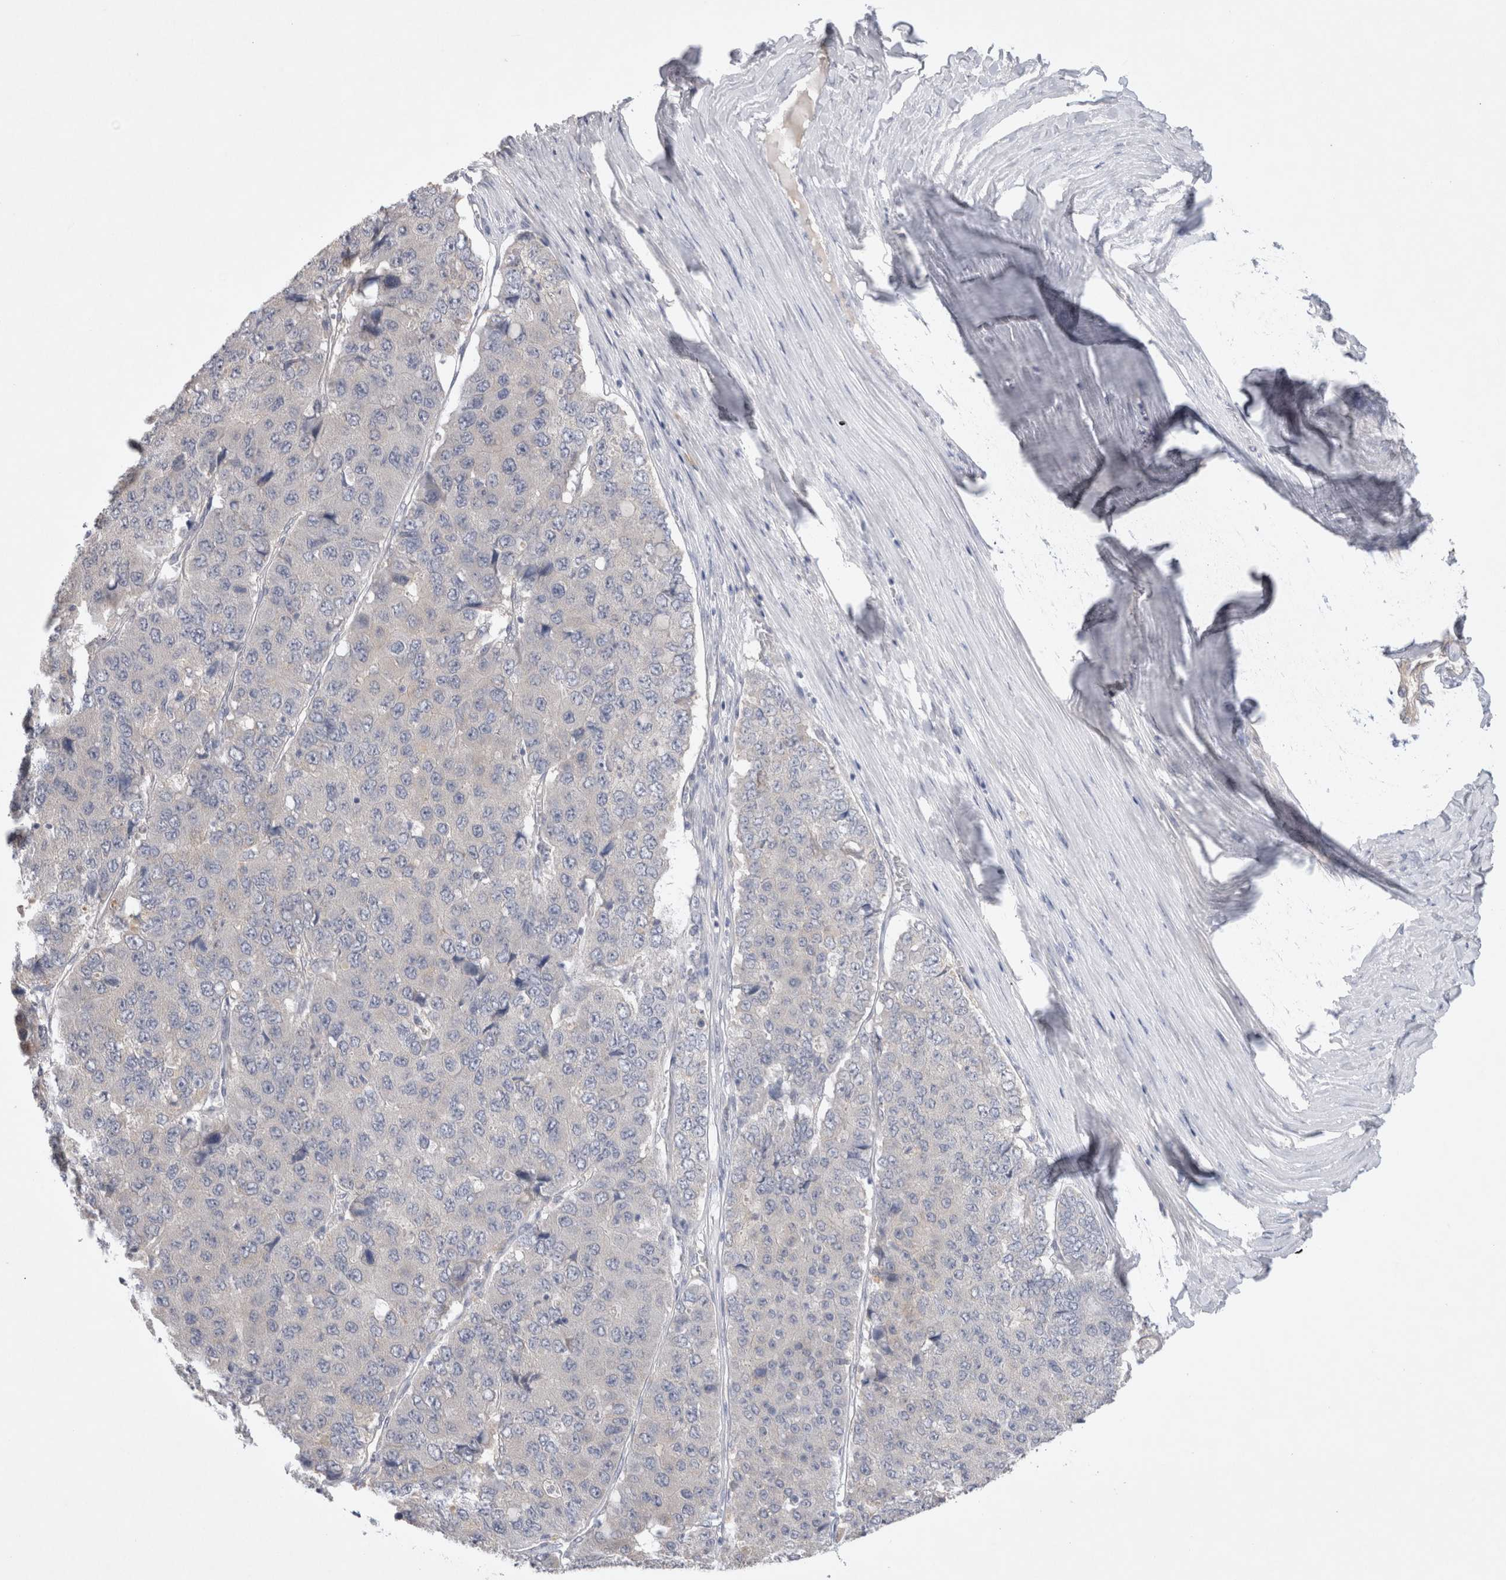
{"staining": {"intensity": "negative", "quantity": "none", "location": "none"}, "tissue": "pancreatic cancer", "cell_type": "Tumor cells", "image_type": "cancer", "snomed": [{"axis": "morphology", "description": "Adenocarcinoma, NOS"}, {"axis": "topography", "description": "Pancreas"}], "caption": "The histopathology image displays no staining of tumor cells in pancreatic cancer (adenocarcinoma).", "gene": "GAS1", "patient": {"sex": "male", "age": 50}}